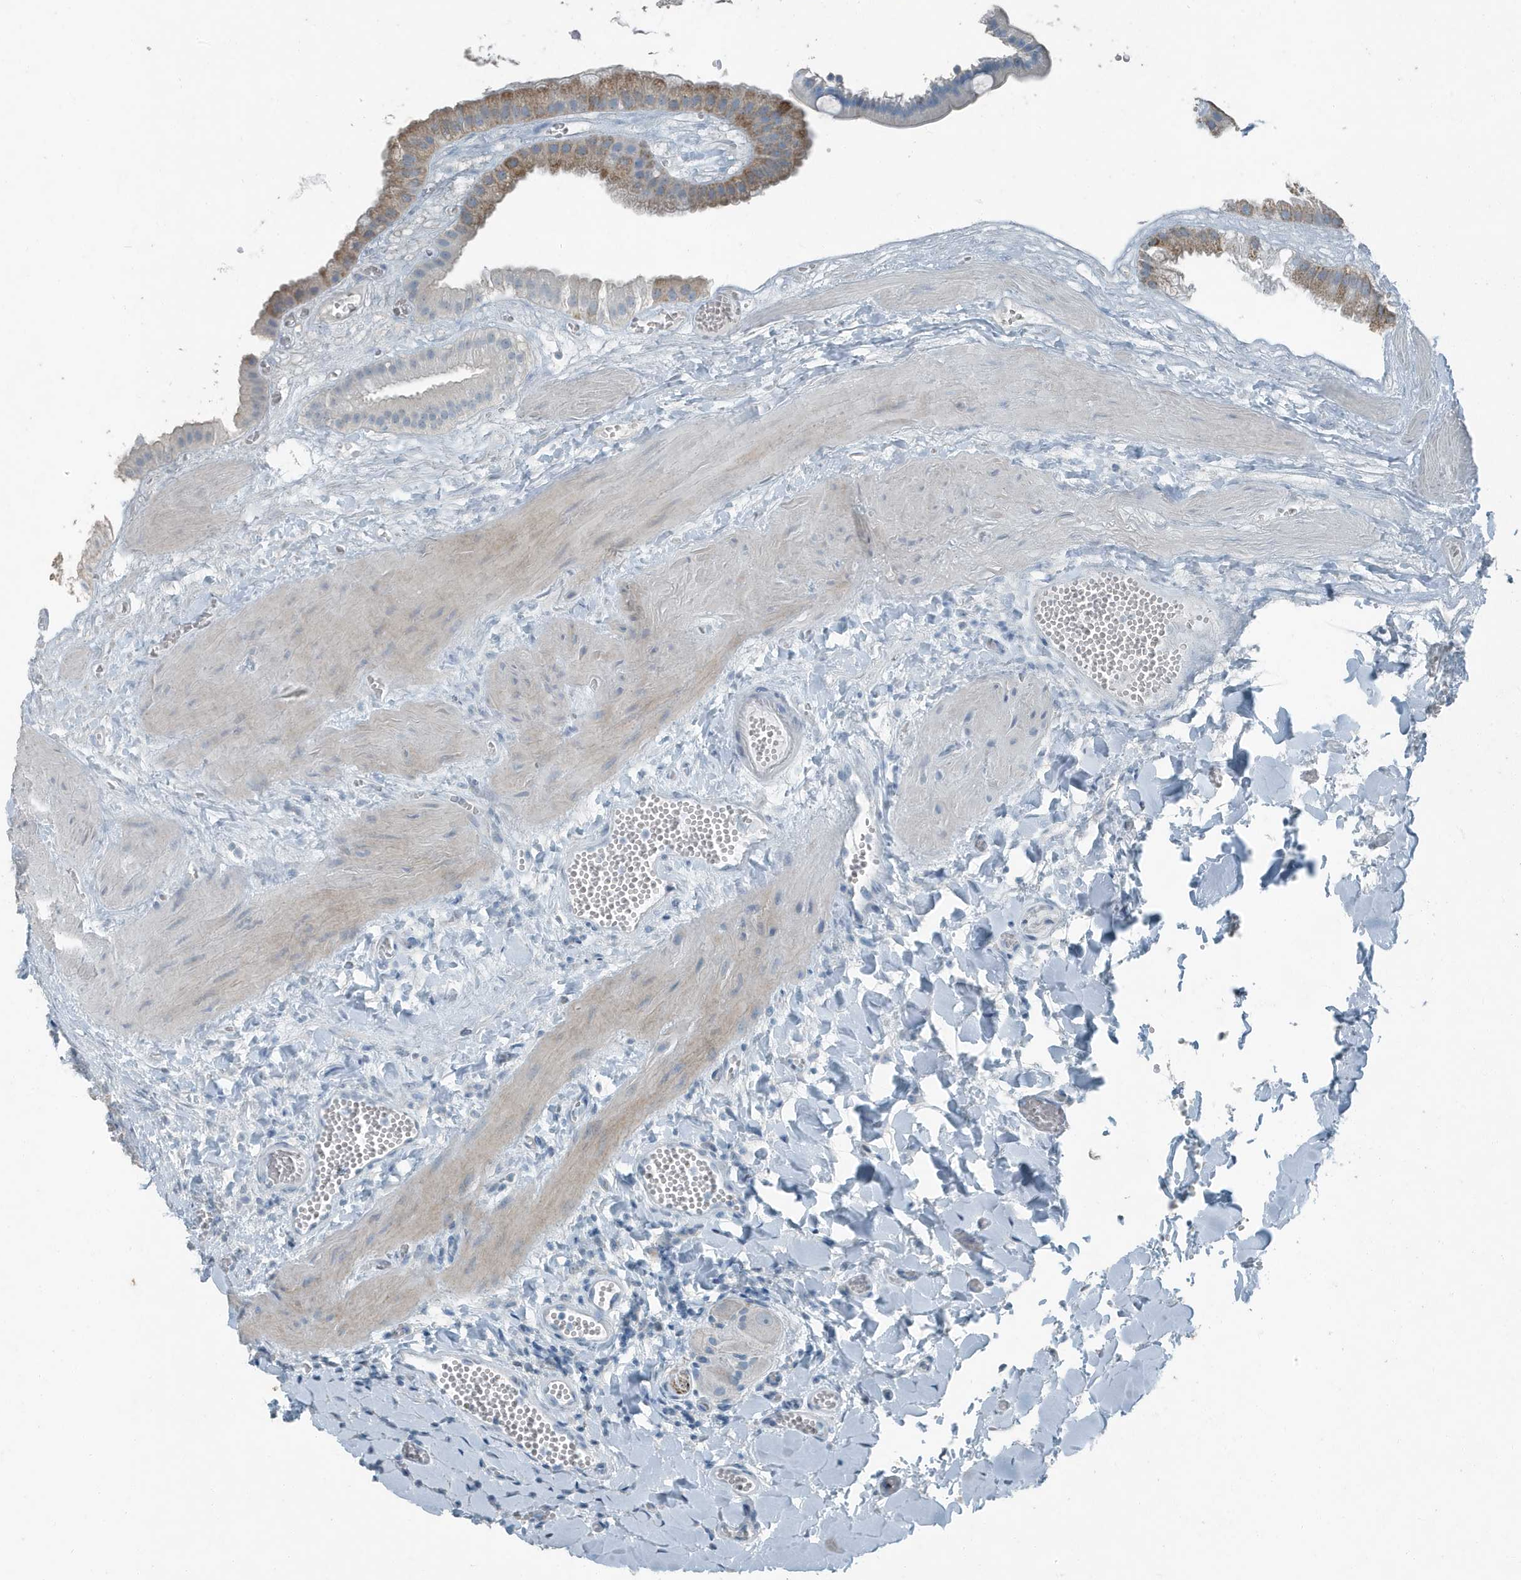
{"staining": {"intensity": "moderate", "quantity": "25%-75%", "location": "cytoplasmic/membranous"}, "tissue": "gallbladder", "cell_type": "Glandular cells", "image_type": "normal", "snomed": [{"axis": "morphology", "description": "Normal tissue, NOS"}, {"axis": "topography", "description": "Gallbladder"}], "caption": "This photomicrograph reveals normal gallbladder stained with immunohistochemistry to label a protein in brown. The cytoplasmic/membranous of glandular cells show moderate positivity for the protein. Nuclei are counter-stained blue.", "gene": "FAM162A", "patient": {"sex": "male", "age": 55}}